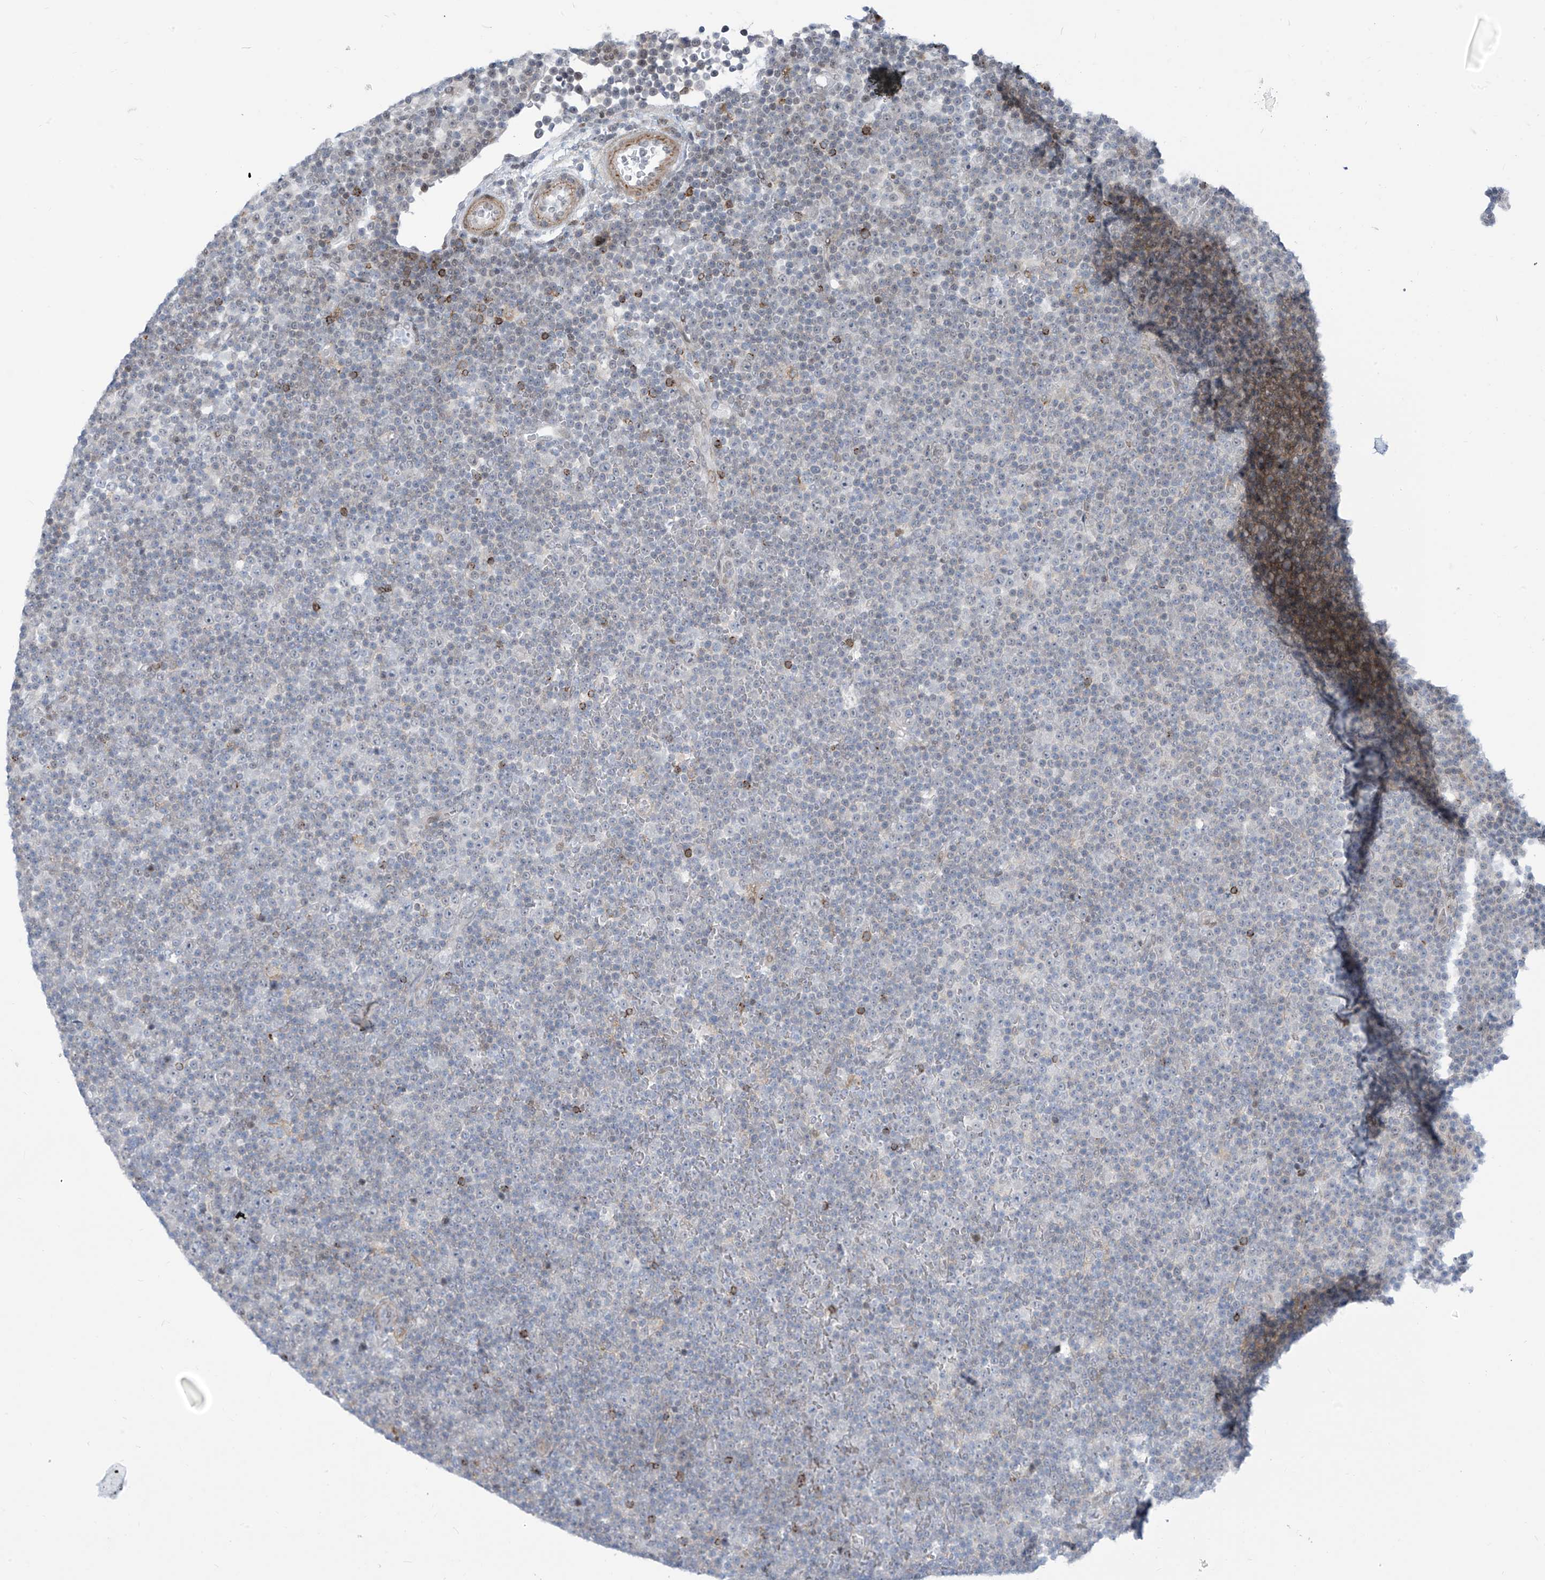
{"staining": {"intensity": "negative", "quantity": "none", "location": "none"}, "tissue": "lymphoma", "cell_type": "Tumor cells", "image_type": "cancer", "snomed": [{"axis": "morphology", "description": "Malignant lymphoma, non-Hodgkin's type, Low grade"}, {"axis": "topography", "description": "Lymph node"}], "caption": "Protein analysis of lymphoma exhibits no significant expression in tumor cells. (Brightfield microscopy of DAB IHC at high magnification).", "gene": "LIN9", "patient": {"sex": "female", "age": 67}}